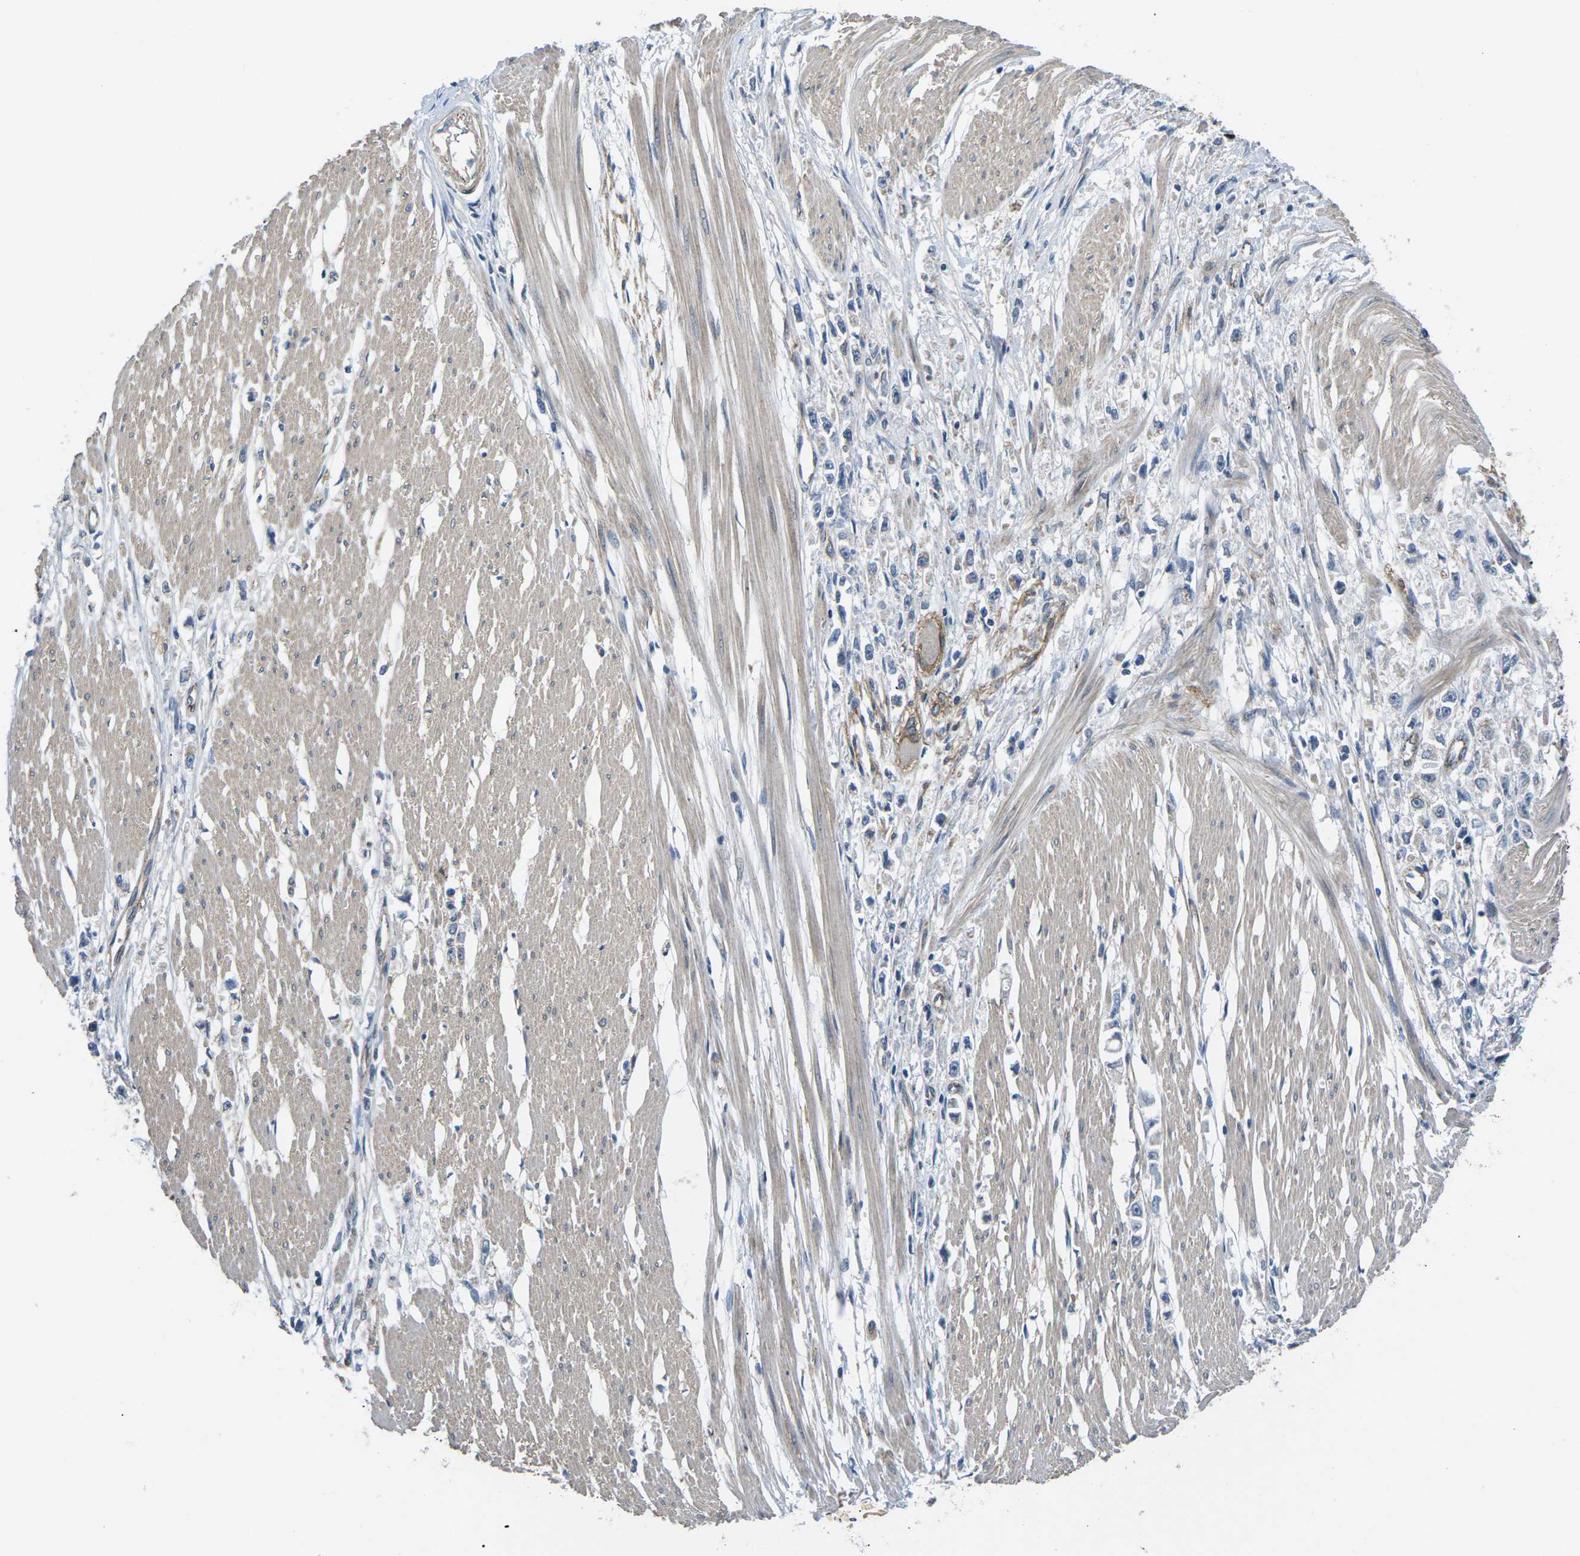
{"staining": {"intensity": "negative", "quantity": "none", "location": "none"}, "tissue": "stomach cancer", "cell_type": "Tumor cells", "image_type": "cancer", "snomed": [{"axis": "morphology", "description": "Adenocarcinoma, NOS"}, {"axis": "topography", "description": "Stomach"}], "caption": "Adenocarcinoma (stomach) stained for a protein using immunohistochemistry (IHC) displays no staining tumor cells.", "gene": "CTNND1", "patient": {"sex": "female", "age": 59}}